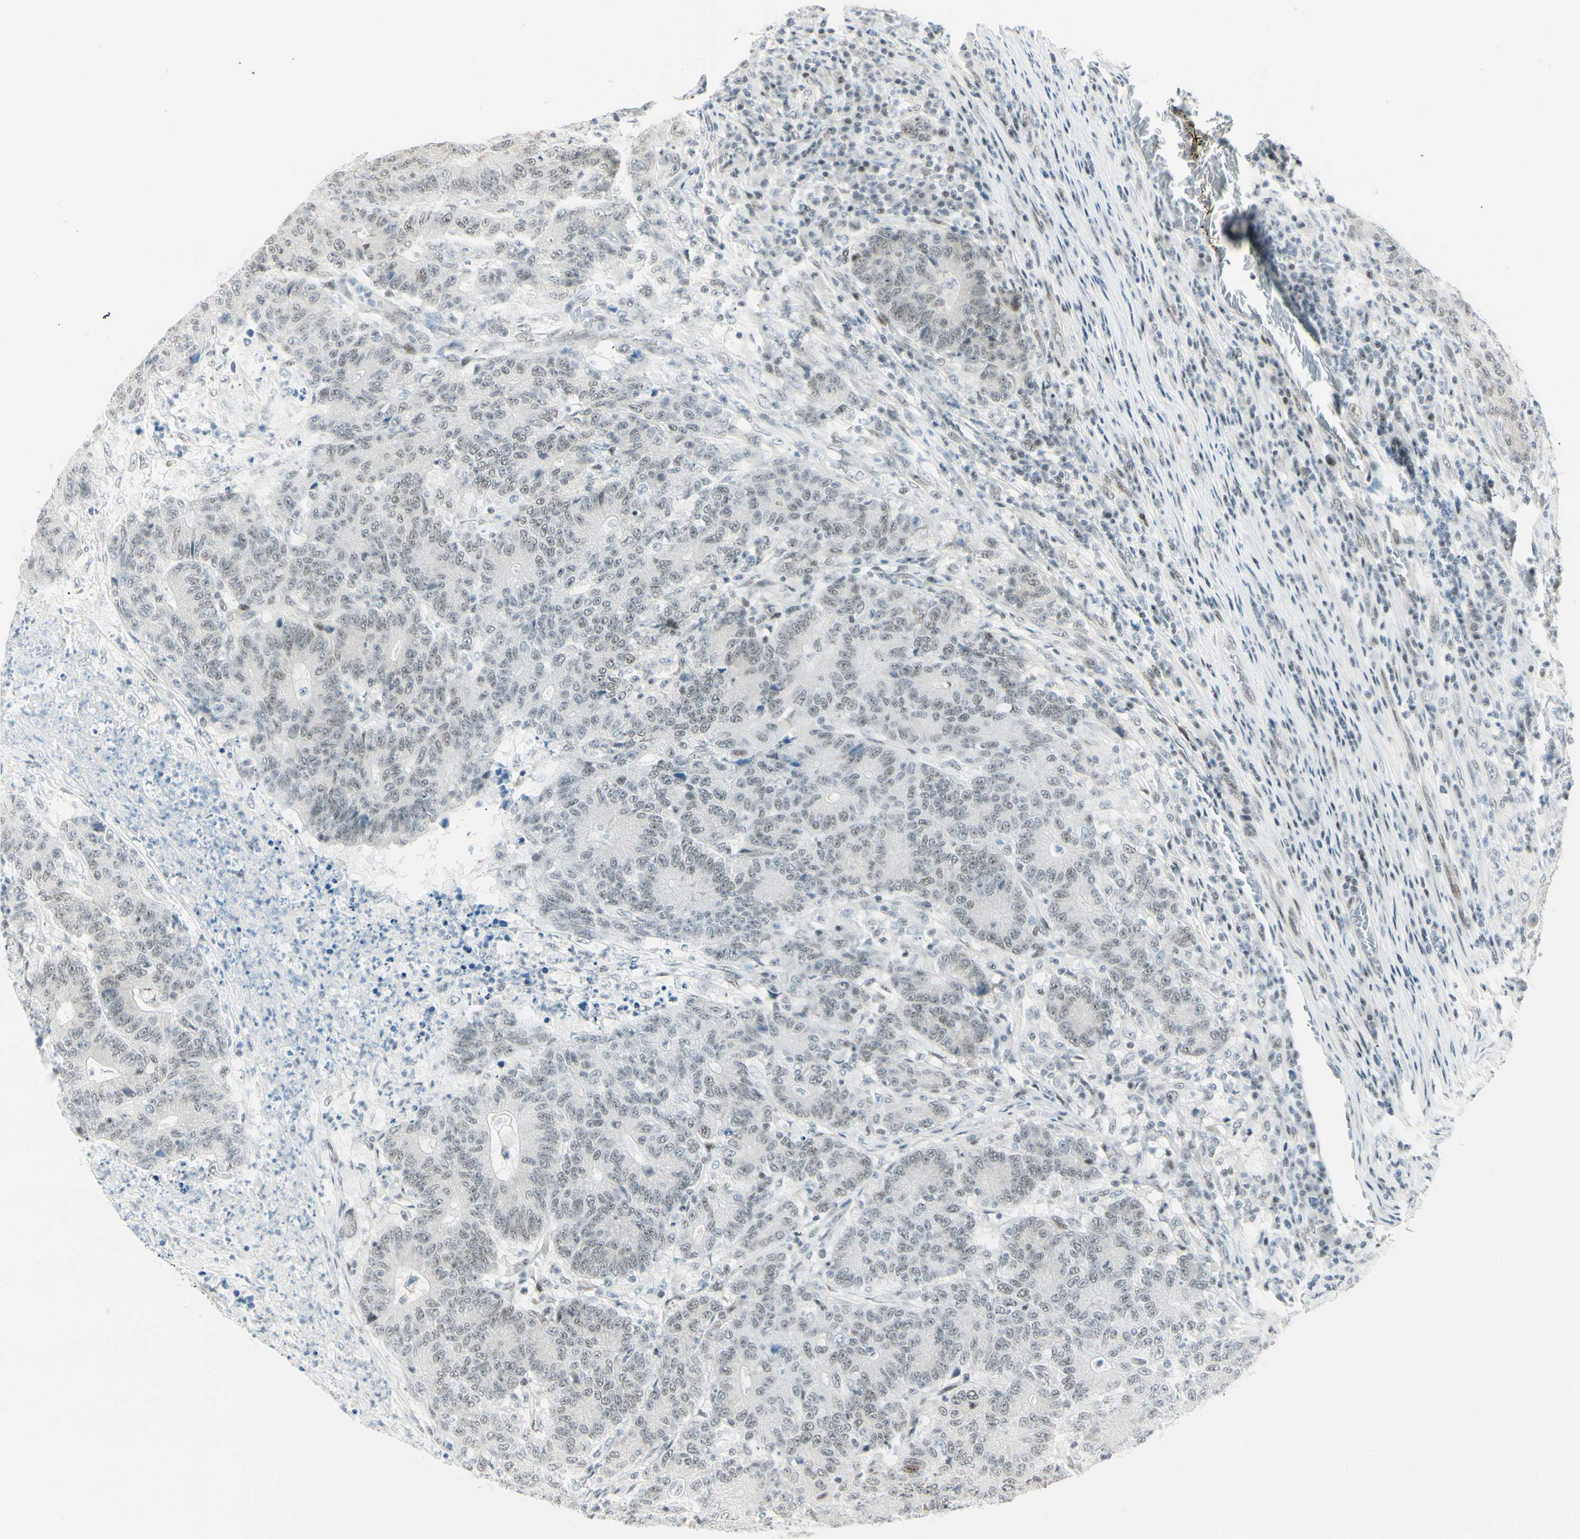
{"staining": {"intensity": "negative", "quantity": "none", "location": "none"}, "tissue": "colorectal cancer", "cell_type": "Tumor cells", "image_type": "cancer", "snomed": [{"axis": "morphology", "description": "Normal tissue, NOS"}, {"axis": "morphology", "description": "Adenocarcinoma, NOS"}, {"axis": "topography", "description": "Colon"}], "caption": "This is a micrograph of immunohistochemistry staining of colorectal cancer, which shows no positivity in tumor cells. Nuclei are stained in blue.", "gene": "PKNOX1", "patient": {"sex": "female", "age": 75}}